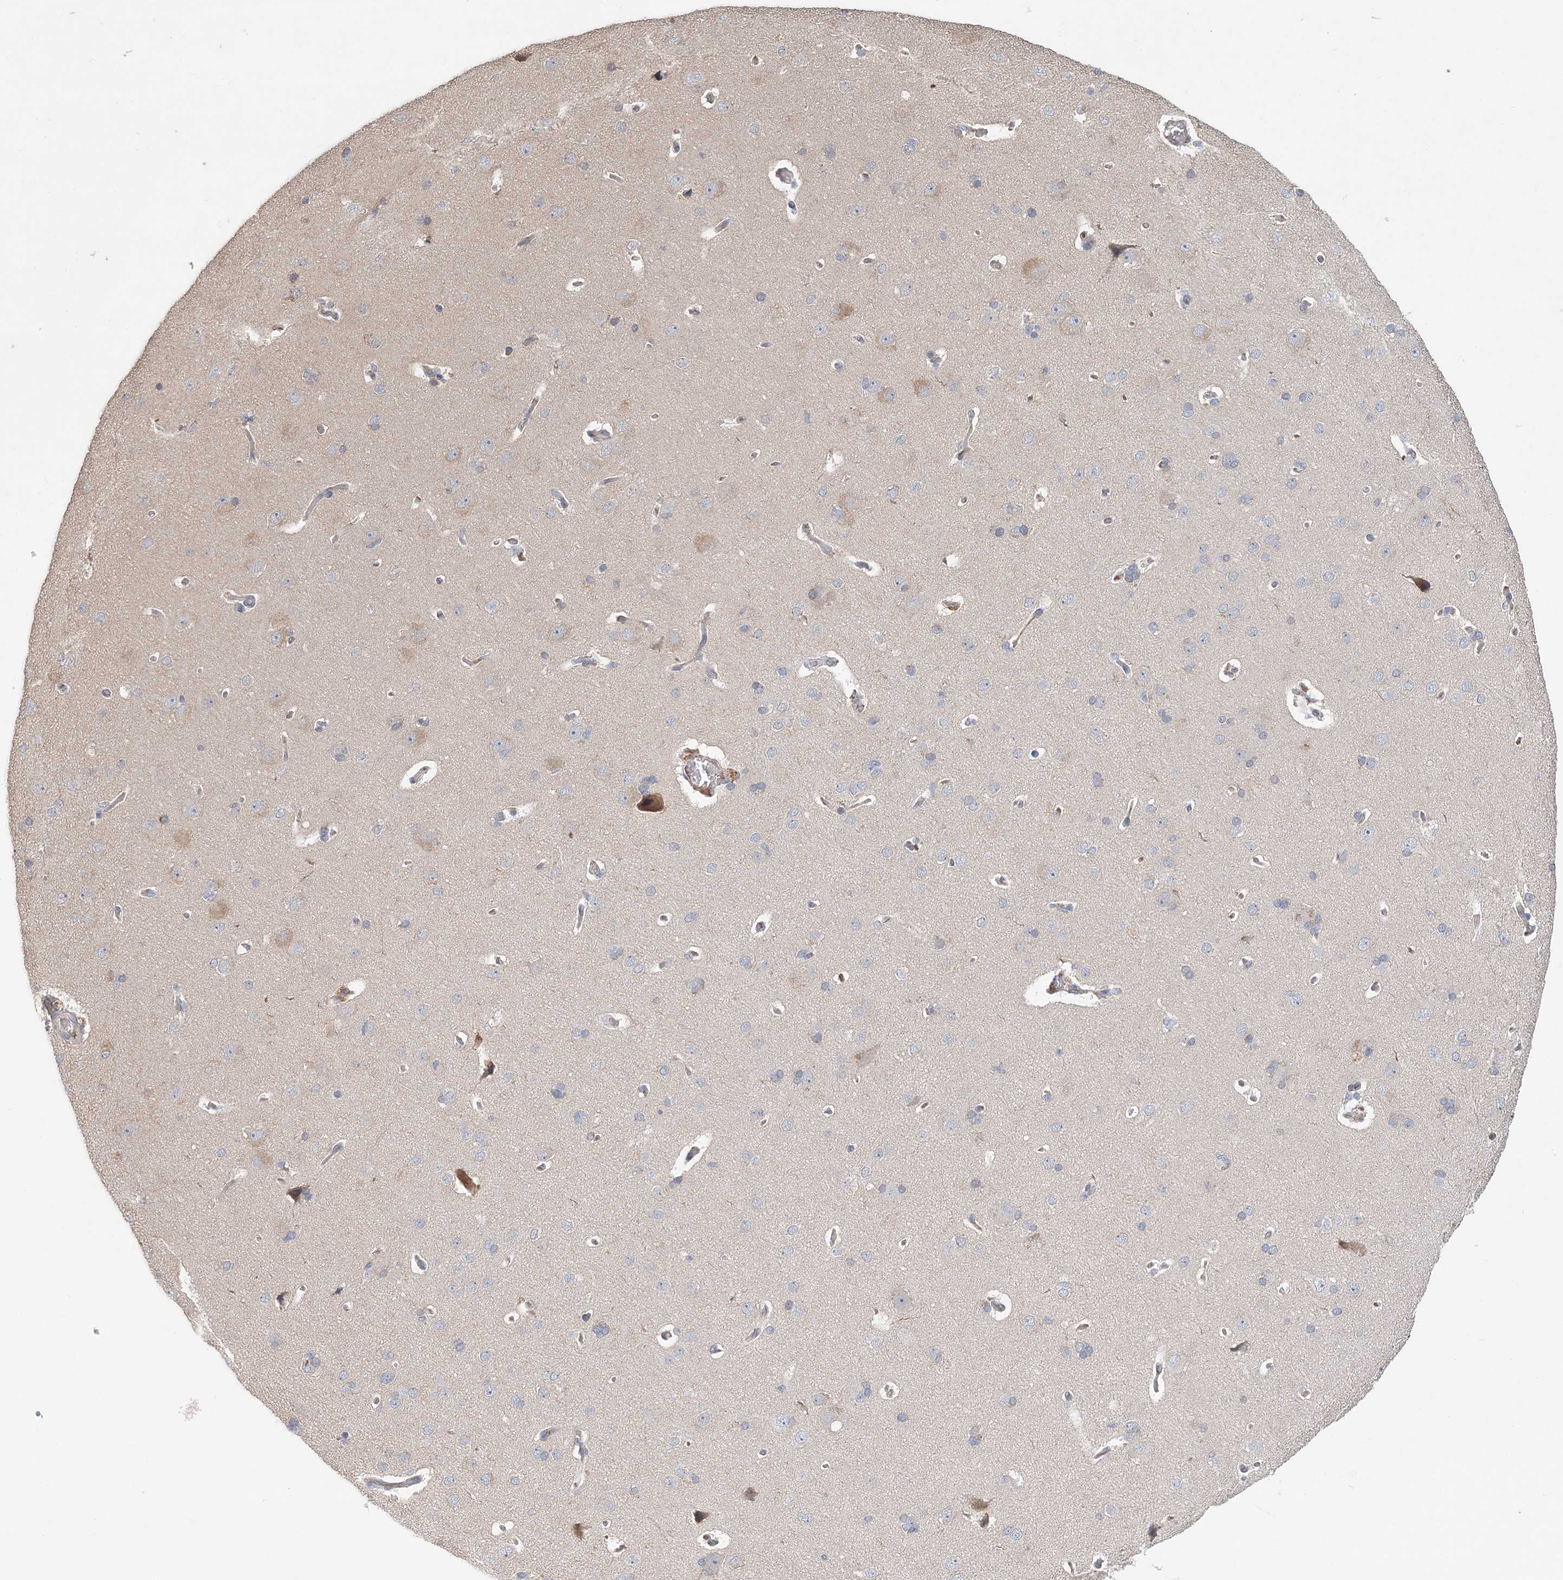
{"staining": {"intensity": "negative", "quantity": "none", "location": "none"}, "tissue": "cerebral cortex", "cell_type": "Endothelial cells", "image_type": "normal", "snomed": [{"axis": "morphology", "description": "Normal tissue, NOS"}, {"axis": "topography", "description": "Cerebral cortex"}], "caption": "The image exhibits no significant expression in endothelial cells of cerebral cortex.", "gene": "SYCP3", "patient": {"sex": "male", "age": 62}}